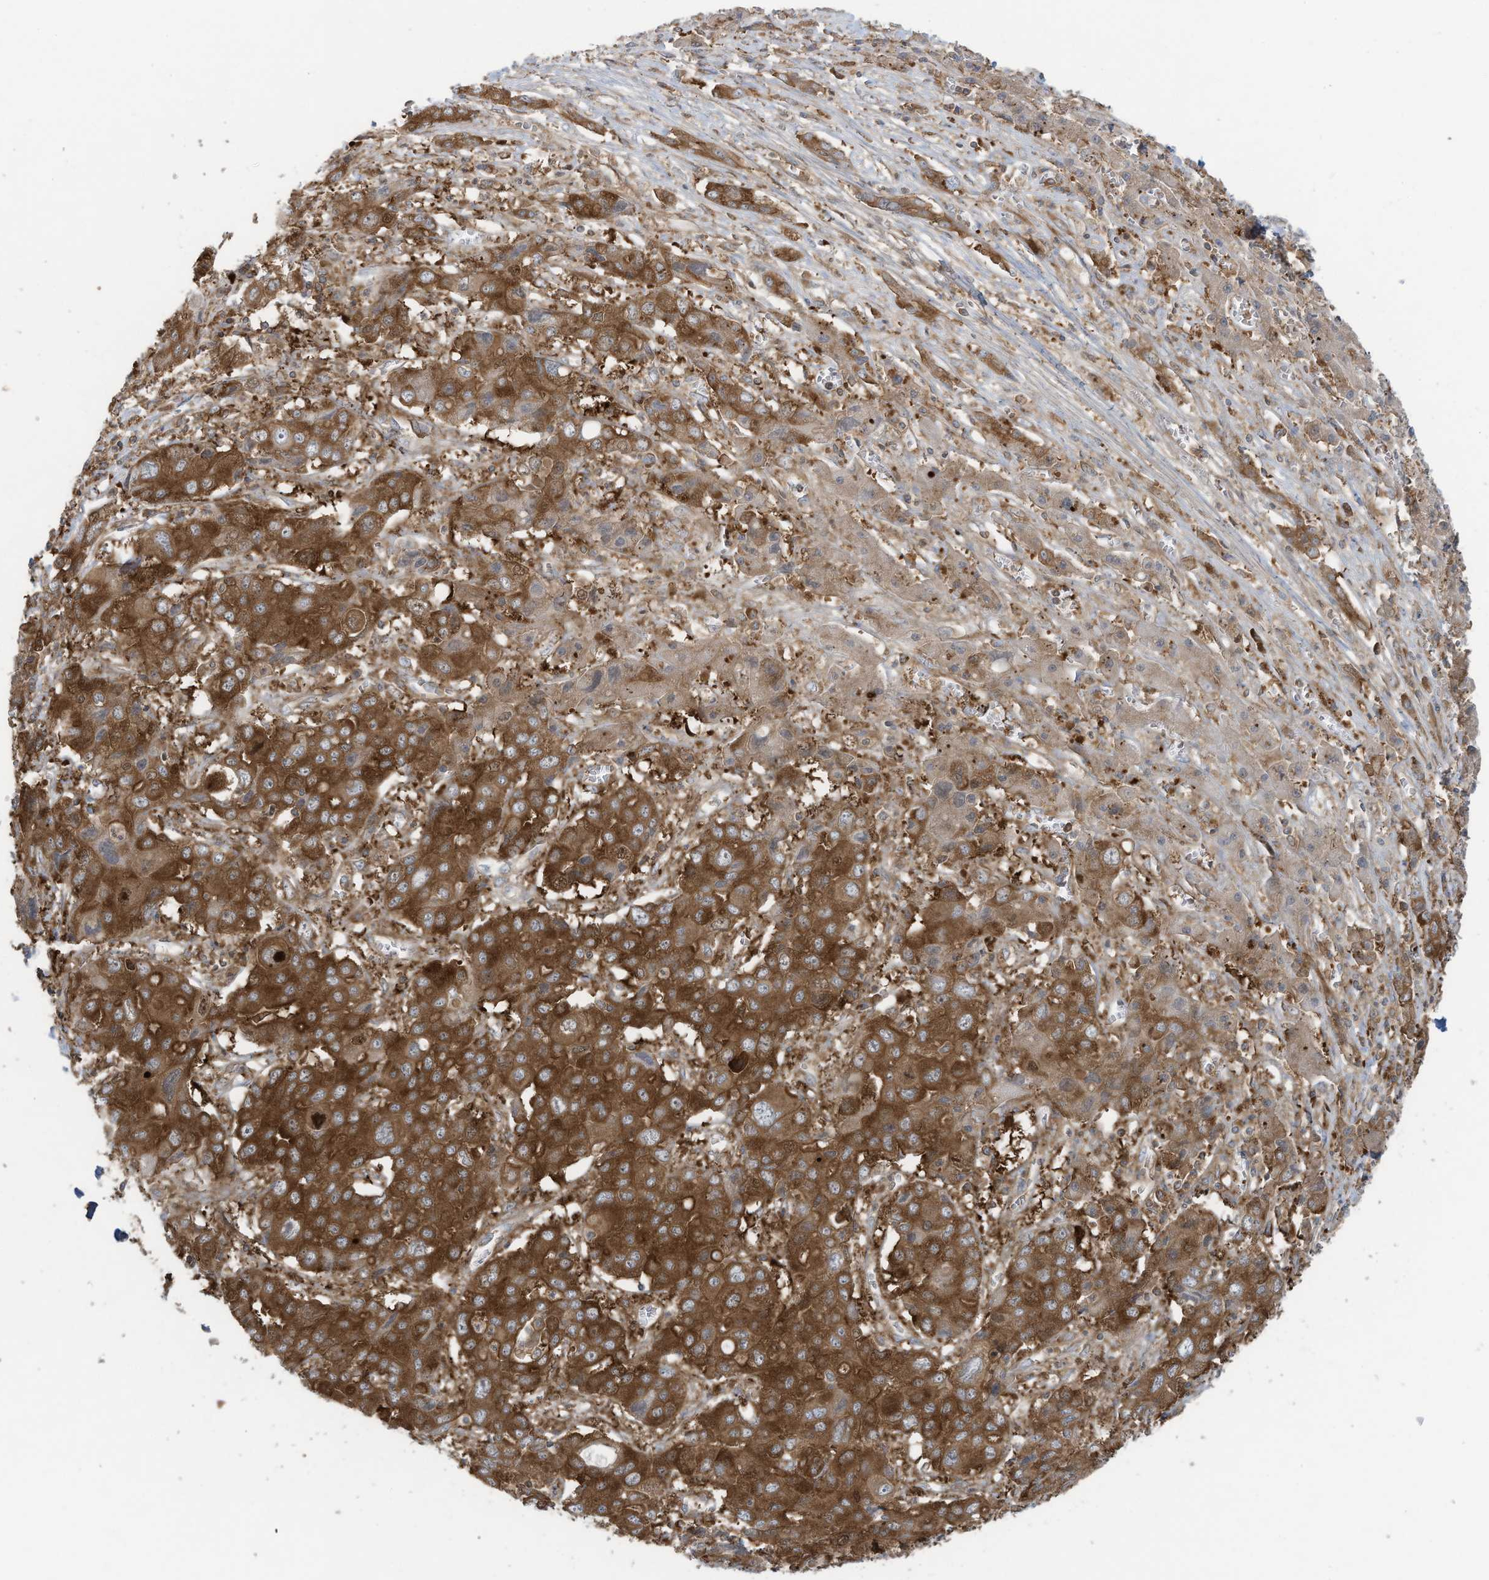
{"staining": {"intensity": "moderate", "quantity": ">75%", "location": "cytoplasmic/membranous"}, "tissue": "liver cancer", "cell_type": "Tumor cells", "image_type": "cancer", "snomed": [{"axis": "morphology", "description": "Cholangiocarcinoma"}, {"axis": "topography", "description": "Liver"}], "caption": "The histopathology image demonstrates immunohistochemical staining of cholangiocarcinoma (liver). There is moderate cytoplasmic/membranous expression is appreciated in about >75% of tumor cells. (IHC, brightfield microscopy, high magnification).", "gene": "OLA1", "patient": {"sex": "male", "age": 67}}